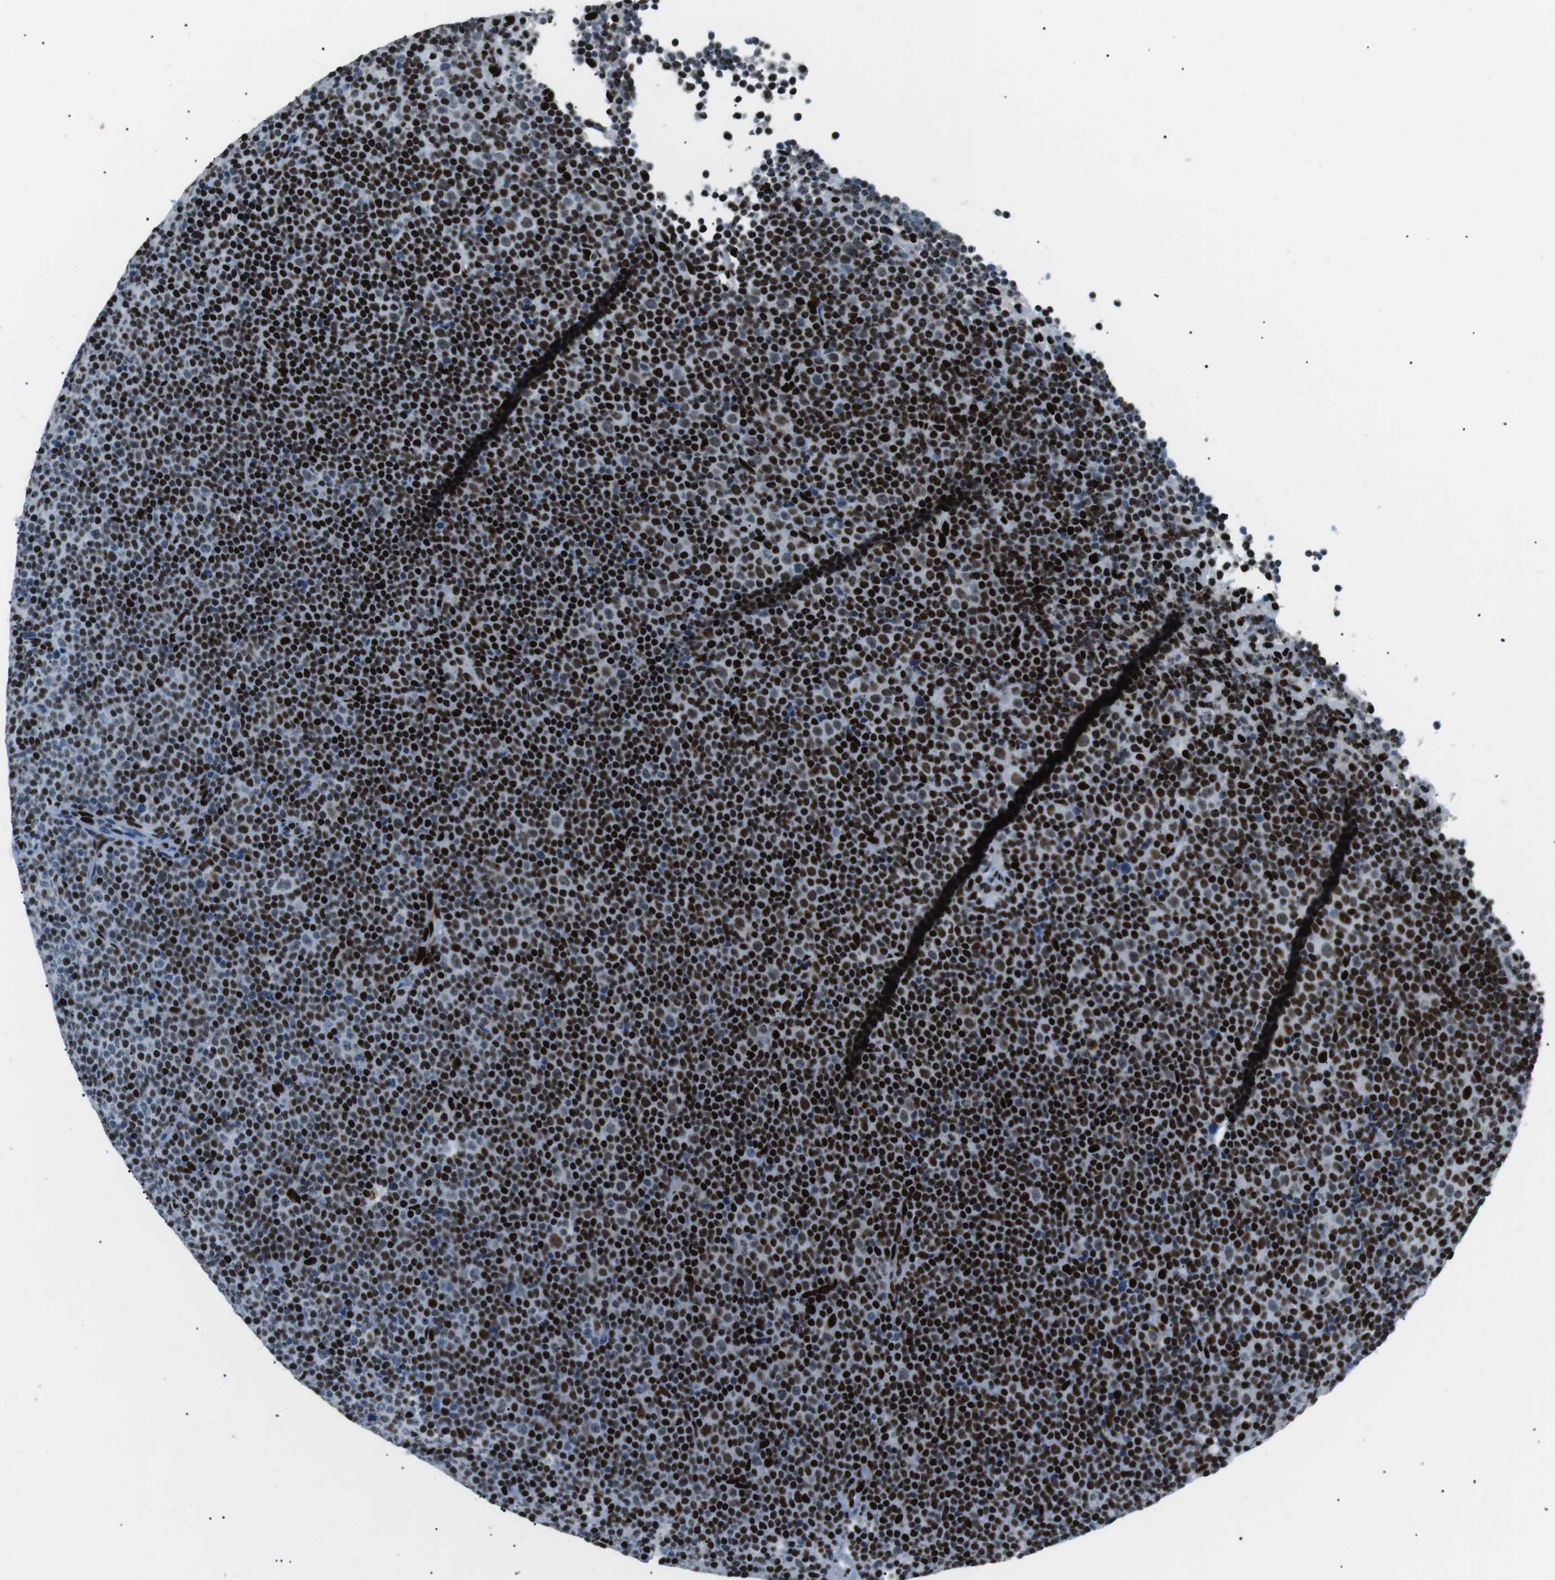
{"staining": {"intensity": "strong", "quantity": ">75%", "location": "nuclear"}, "tissue": "lymphoma", "cell_type": "Tumor cells", "image_type": "cancer", "snomed": [{"axis": "morphology", "description": "Malignant lymphoma, non-Hodgkin's type, Low grade"}, {"axis": "topography", "description": "Lymph node"}], "caption": "An image of malignant lymphoma, non-Hodgkin's type (low-grade) stained for a protein shows strong nuclear brown staining in tumor cells.", "gene": "PML", "patient": {"sex": "female", "age": 67}}